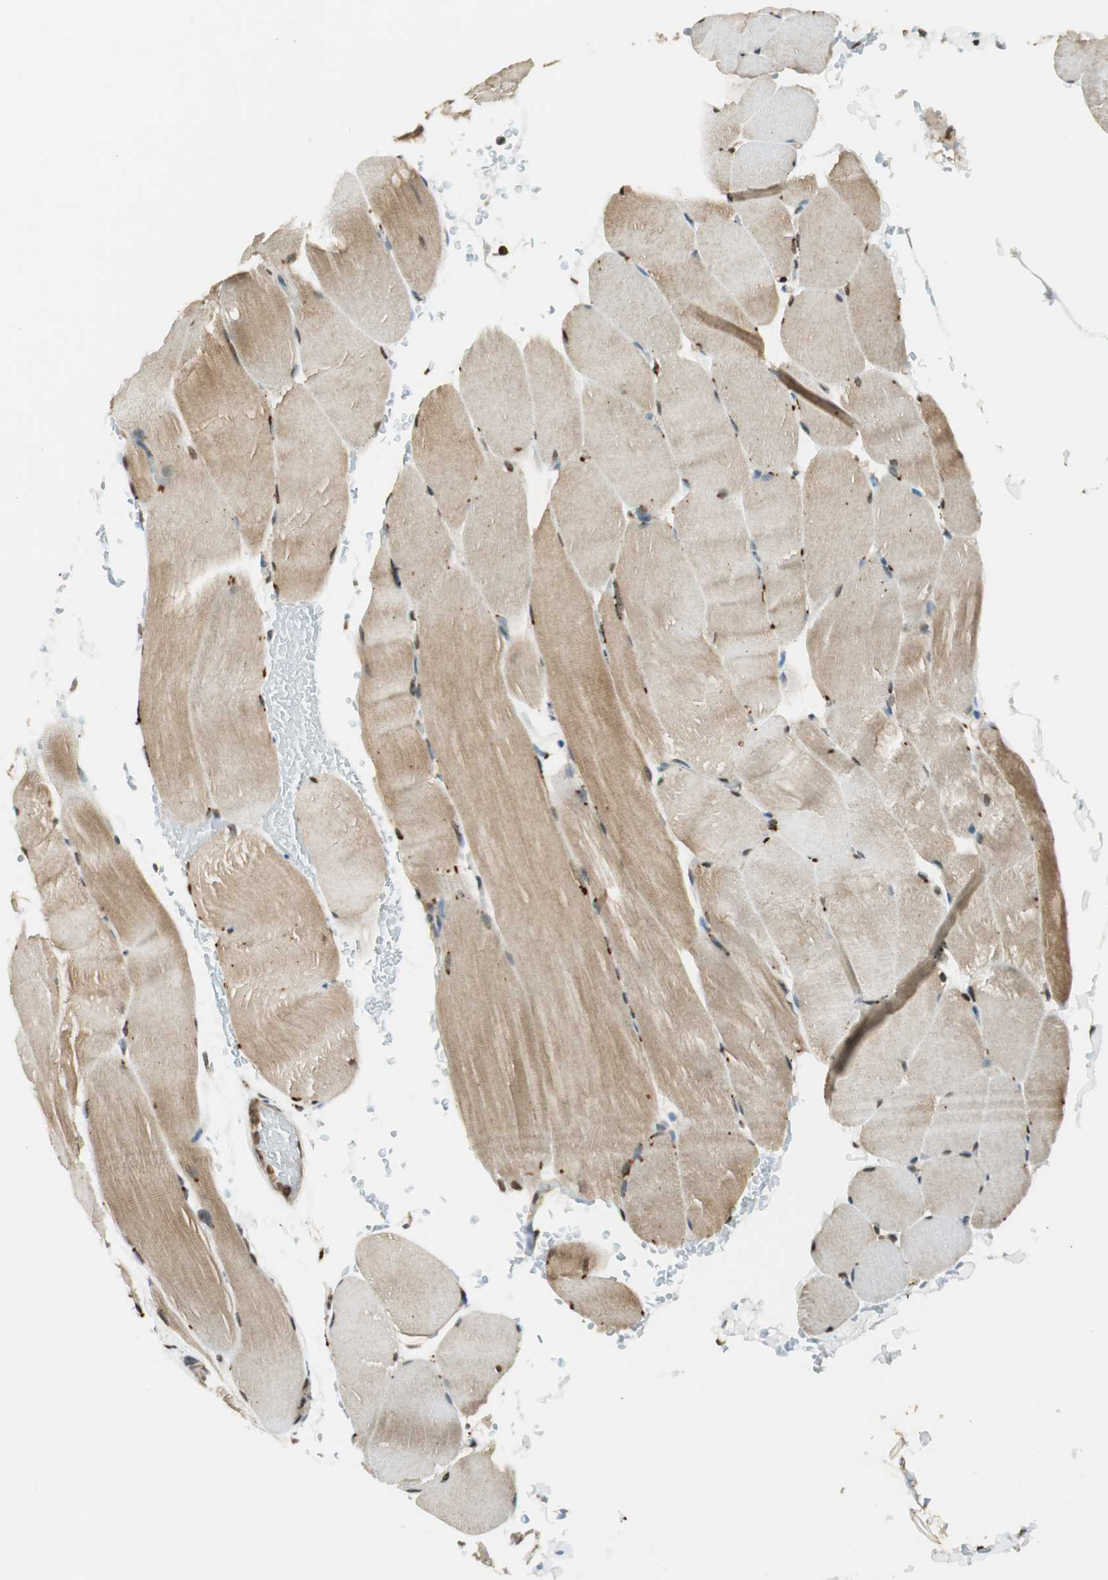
{"staining": {"intensity": "moderate", "quantity": "25%-75%", "location": "cytoplasmic/membranous,nuclear"}, "tissue": "skeletal muscle", "cell_type": "Myocytes", "image_type": "normal", "snomed": [{"axis": "morphology", "description": "Normal tissue, NOS"}, {"axis": "topography", "description": "Skeletal muscle"}, {"axis": "topography", "description": "Parathyroid gland"}], "caption": "About 25%-75% of myocytes in unremarkable human skeletal muscle display moderate cytoplasmic/membranous,nuclear protein expression as visualized by brown immunohistochemical staining.", "gene": "ENSG00000268870", "patient": {"sex": "female", "age": 37}}